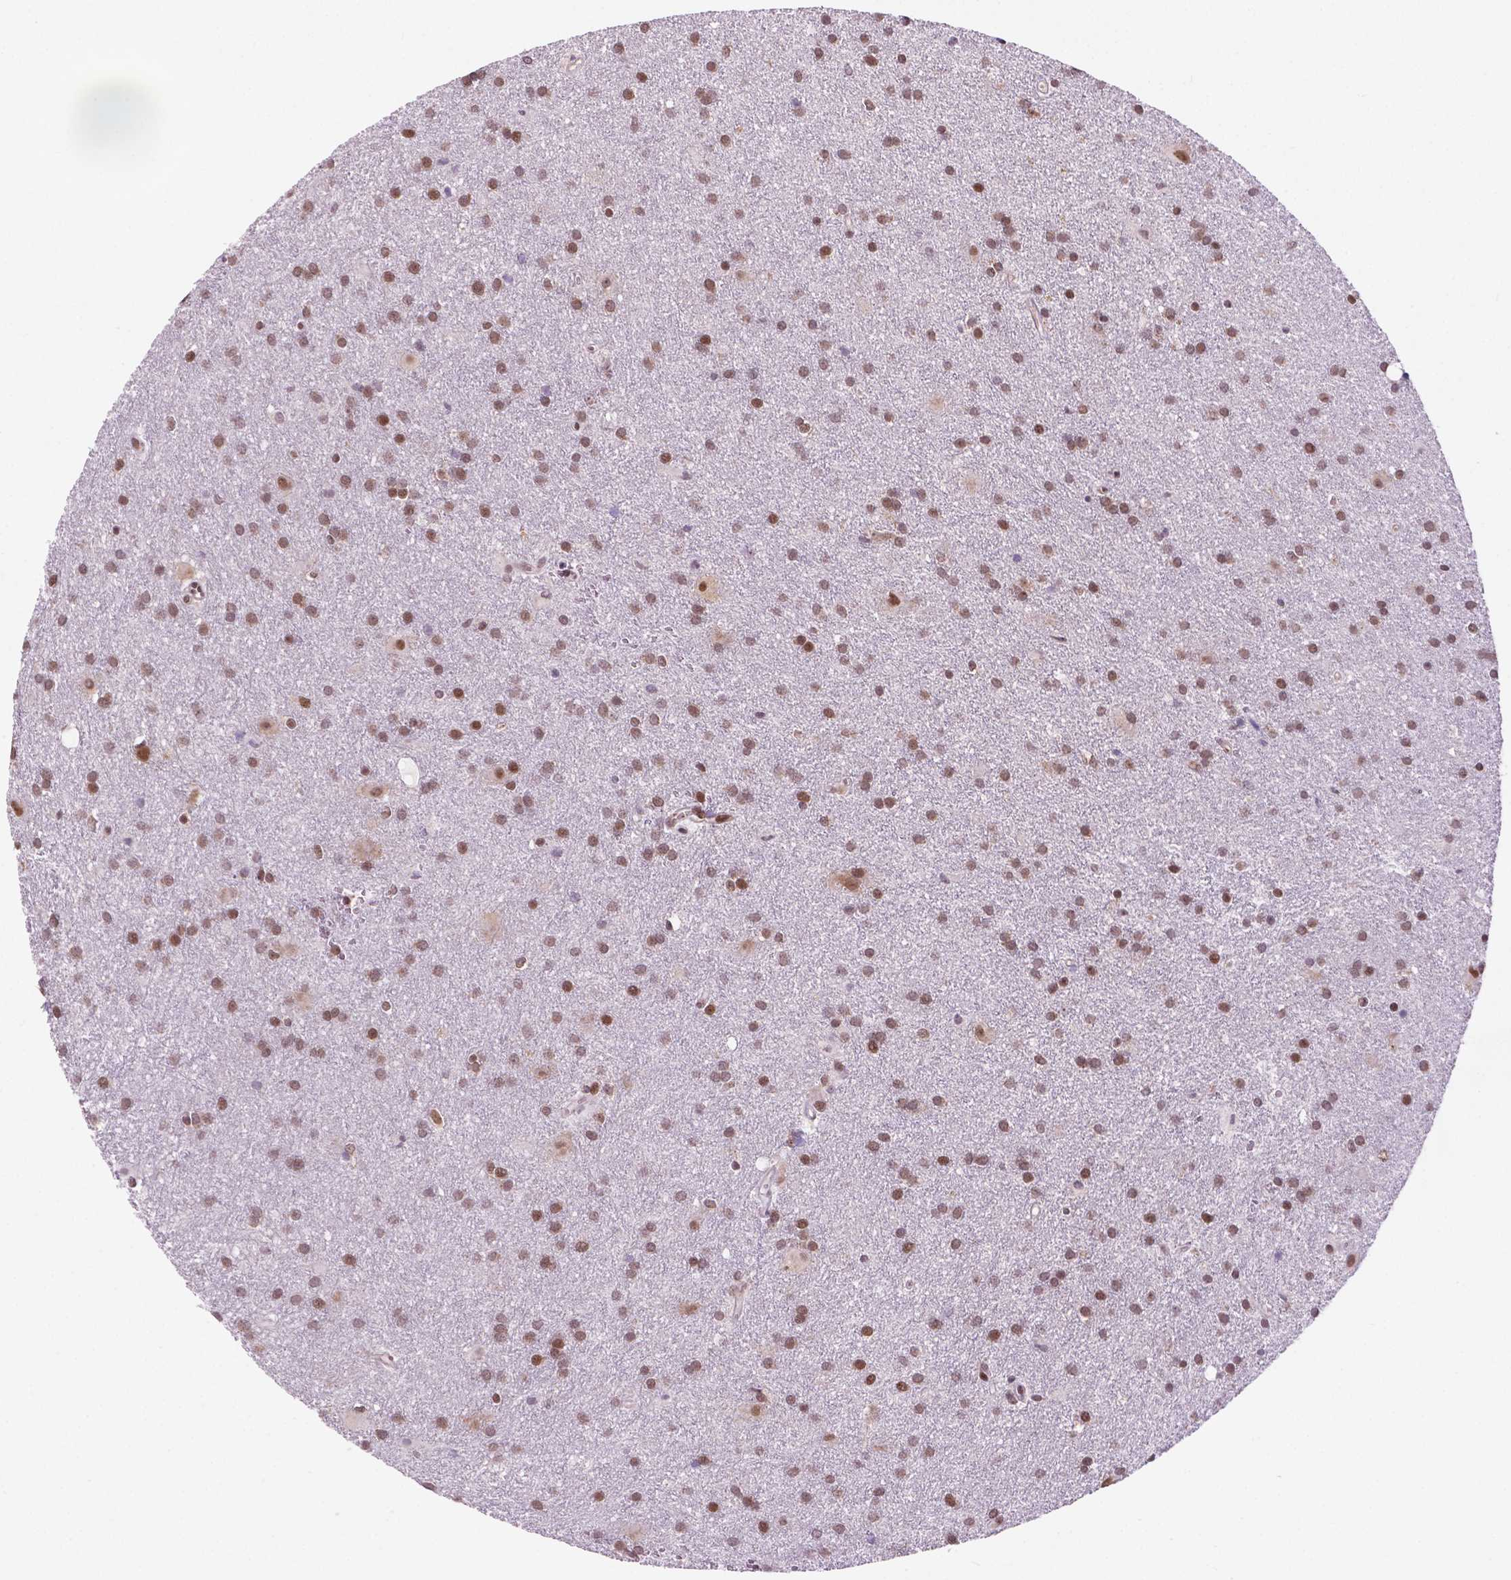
{"staining": {"intensity": "moderate", "quantity": ">75%", "location": "nuclear"}, "tissue": "glioma", "cell_type": "Tumor cells", "image_type": "cancer", "snomed": [{"axis": "morphology", "description": "Glioma, malignant, Low grade"}, {"axis": "topography", "description": "Brain"}], "caption": "The micrograph reveals immunohistochemical staining of glioma. There is moderate nuclear staining is appreciated in approximately >75% of tumor cells. (DAB IHC, brown staining for protein, blue staining for nuclei).", "gene": "PER2", "patient": {"sex": "male", "age": 58}}